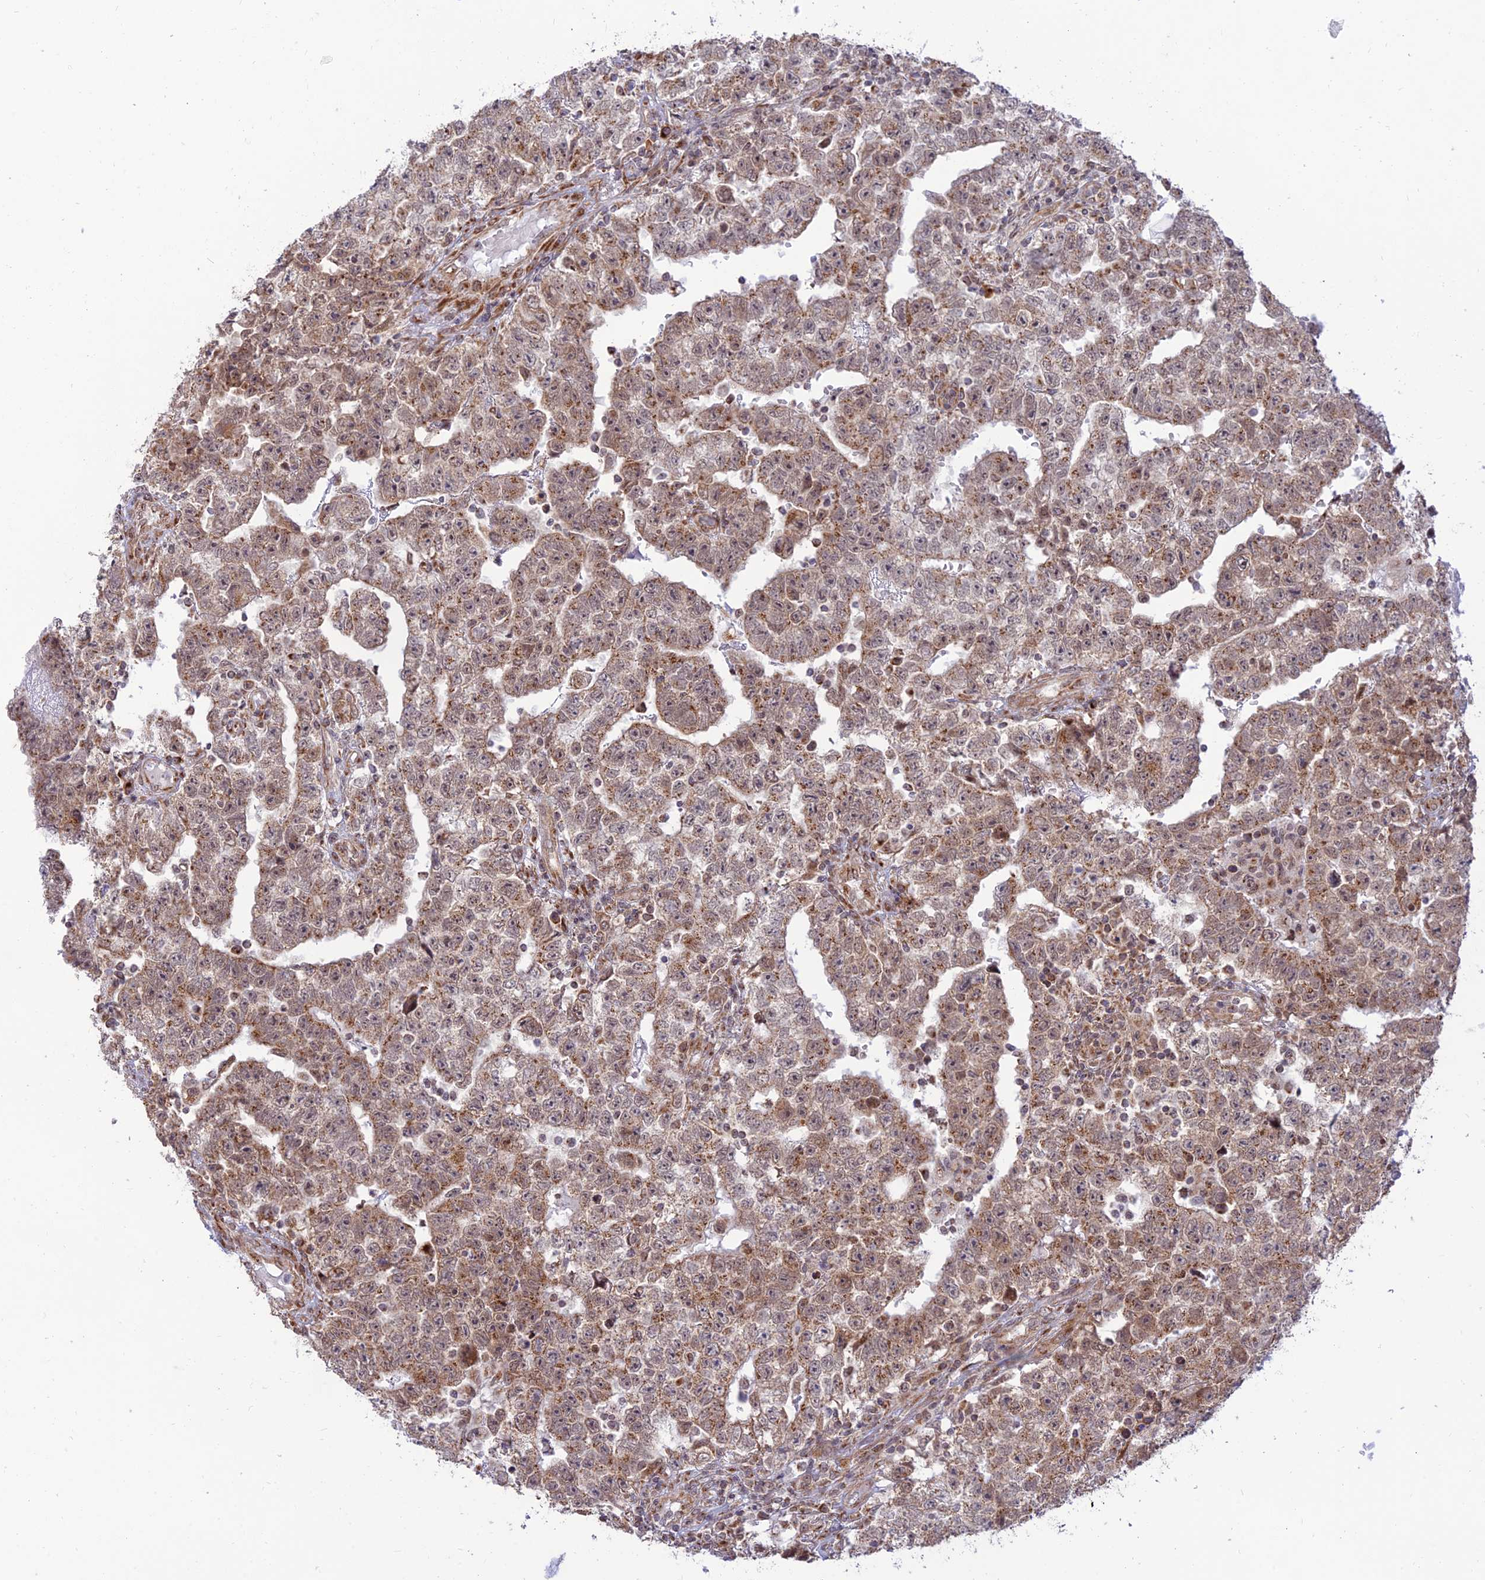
{"staining": {"intensity": "moderate", "quantity": ">75%", "location": "cytoplasmic/membranous,nuclear"}, "tissue": "testis cancer", "cell_type": "Tumor cells", "image_type": "cancer", "snomed": [{"axis": "morphology", "description": "Carcinoma, Embryonal, NOS"}, {"axis": "topography", "description": "Testis"}], "caption": "The immunohistochemical stain shows moderate cytoplasmic/membranous and nuclear positivity in tumor cells of embryonal carcinoma (testis) tissue. Nuclei are stained in blue.", "gene": "GOLGA3", "patient": {"sex": "male", "age": 25}}